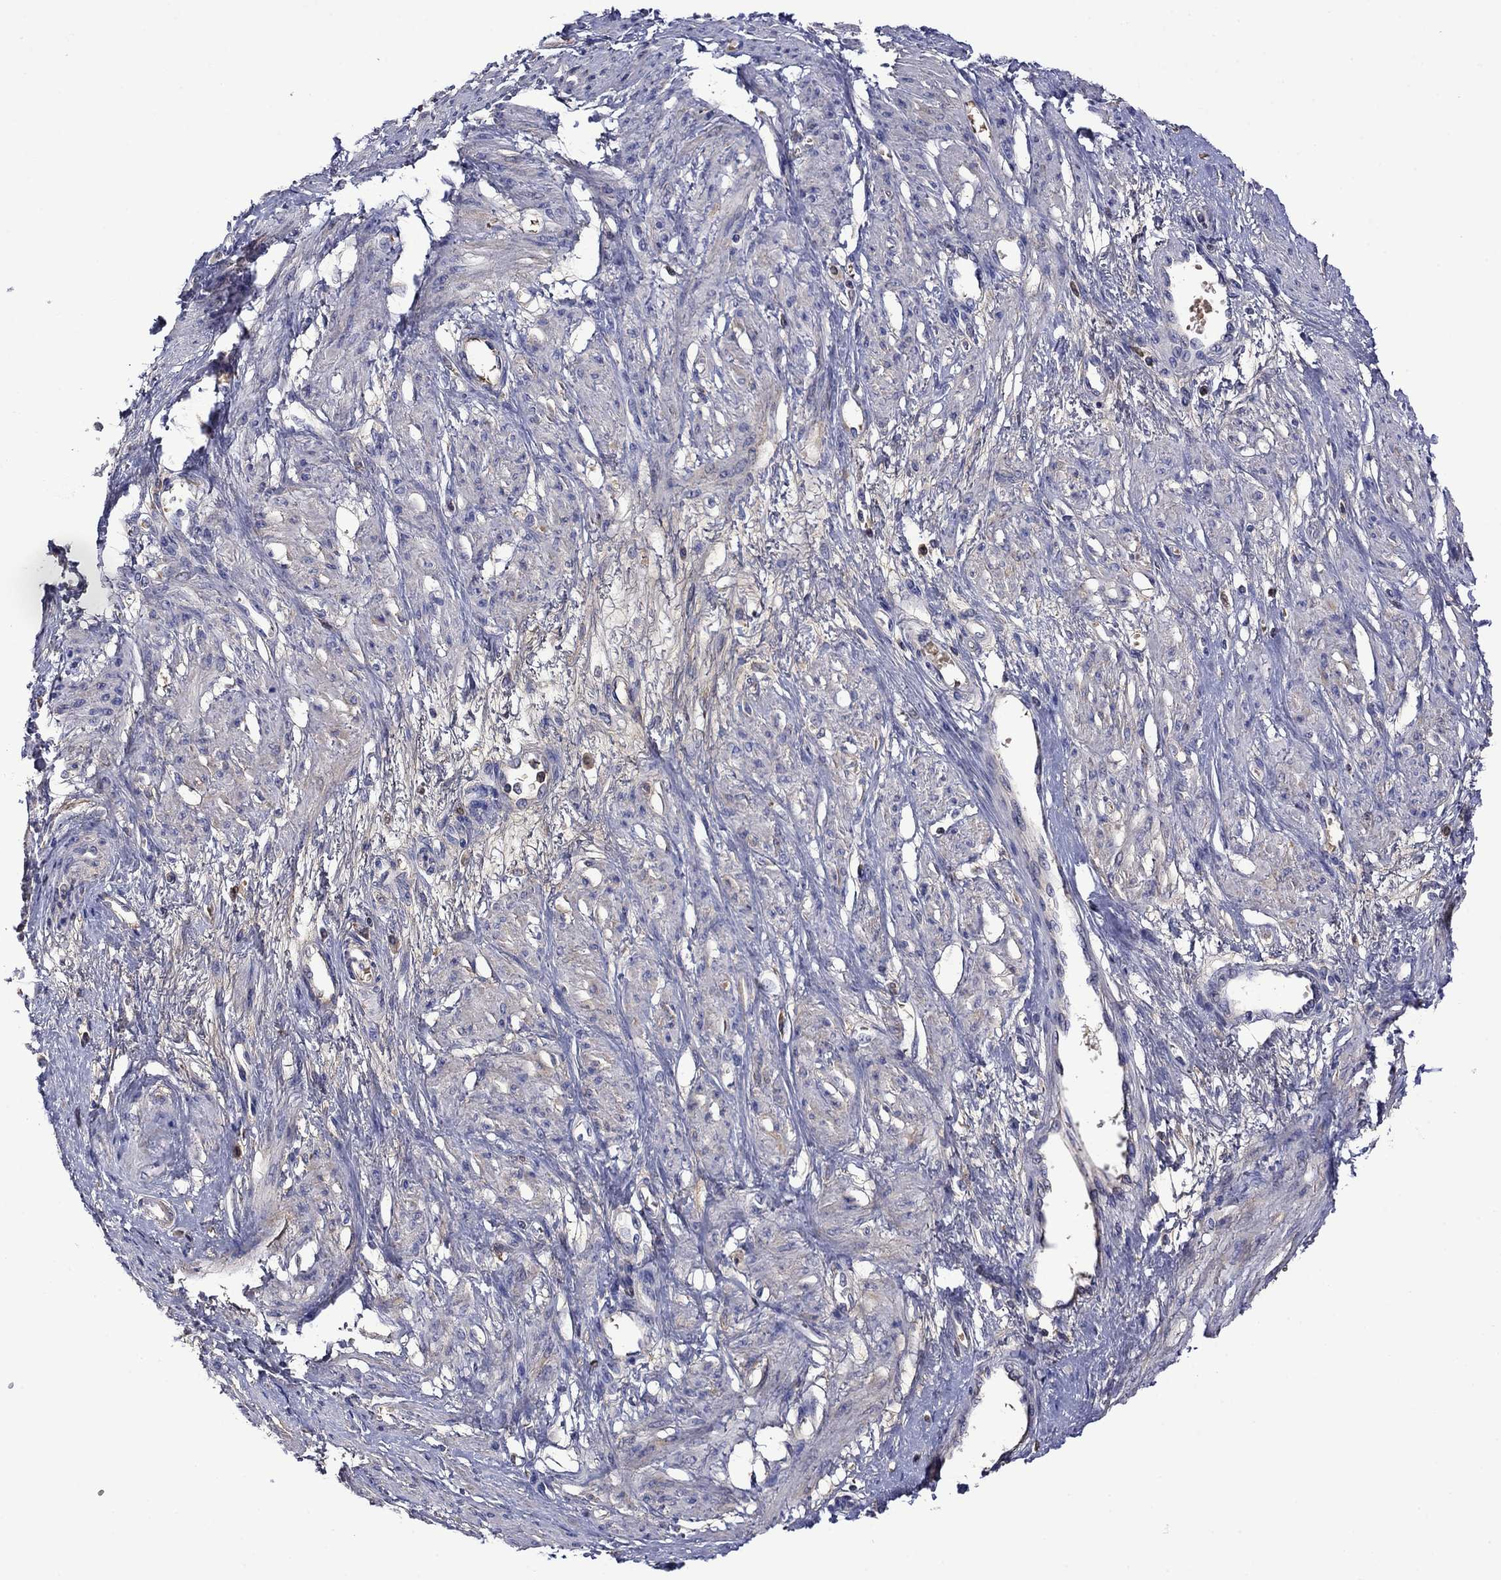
{"staining": {"intensity": "negative", "quantity": "none", "location": "none"}, "tissue": "smooth muscle", "cell_type": "Smooth muscle cells", "image_type": "normal", "snomed": [{"axis": "morphology", "description": "Normal tissue, NOS"}, {"axis": "topography", "description": "Smooth muscle"}, {"axis": "topography", "description": "Uterus"}], "caption": "Benign smooth muscle was stained to show a protein in brown. There is no significant expression in smooth muscle cells. (DAB (3,3'-diaminobenzidine) immunohistochemistry (IHC) visualized using brightfield microscopy, high magnification).", "gene": "APOA2", "patient": {"sex": "female", "age": 39}}